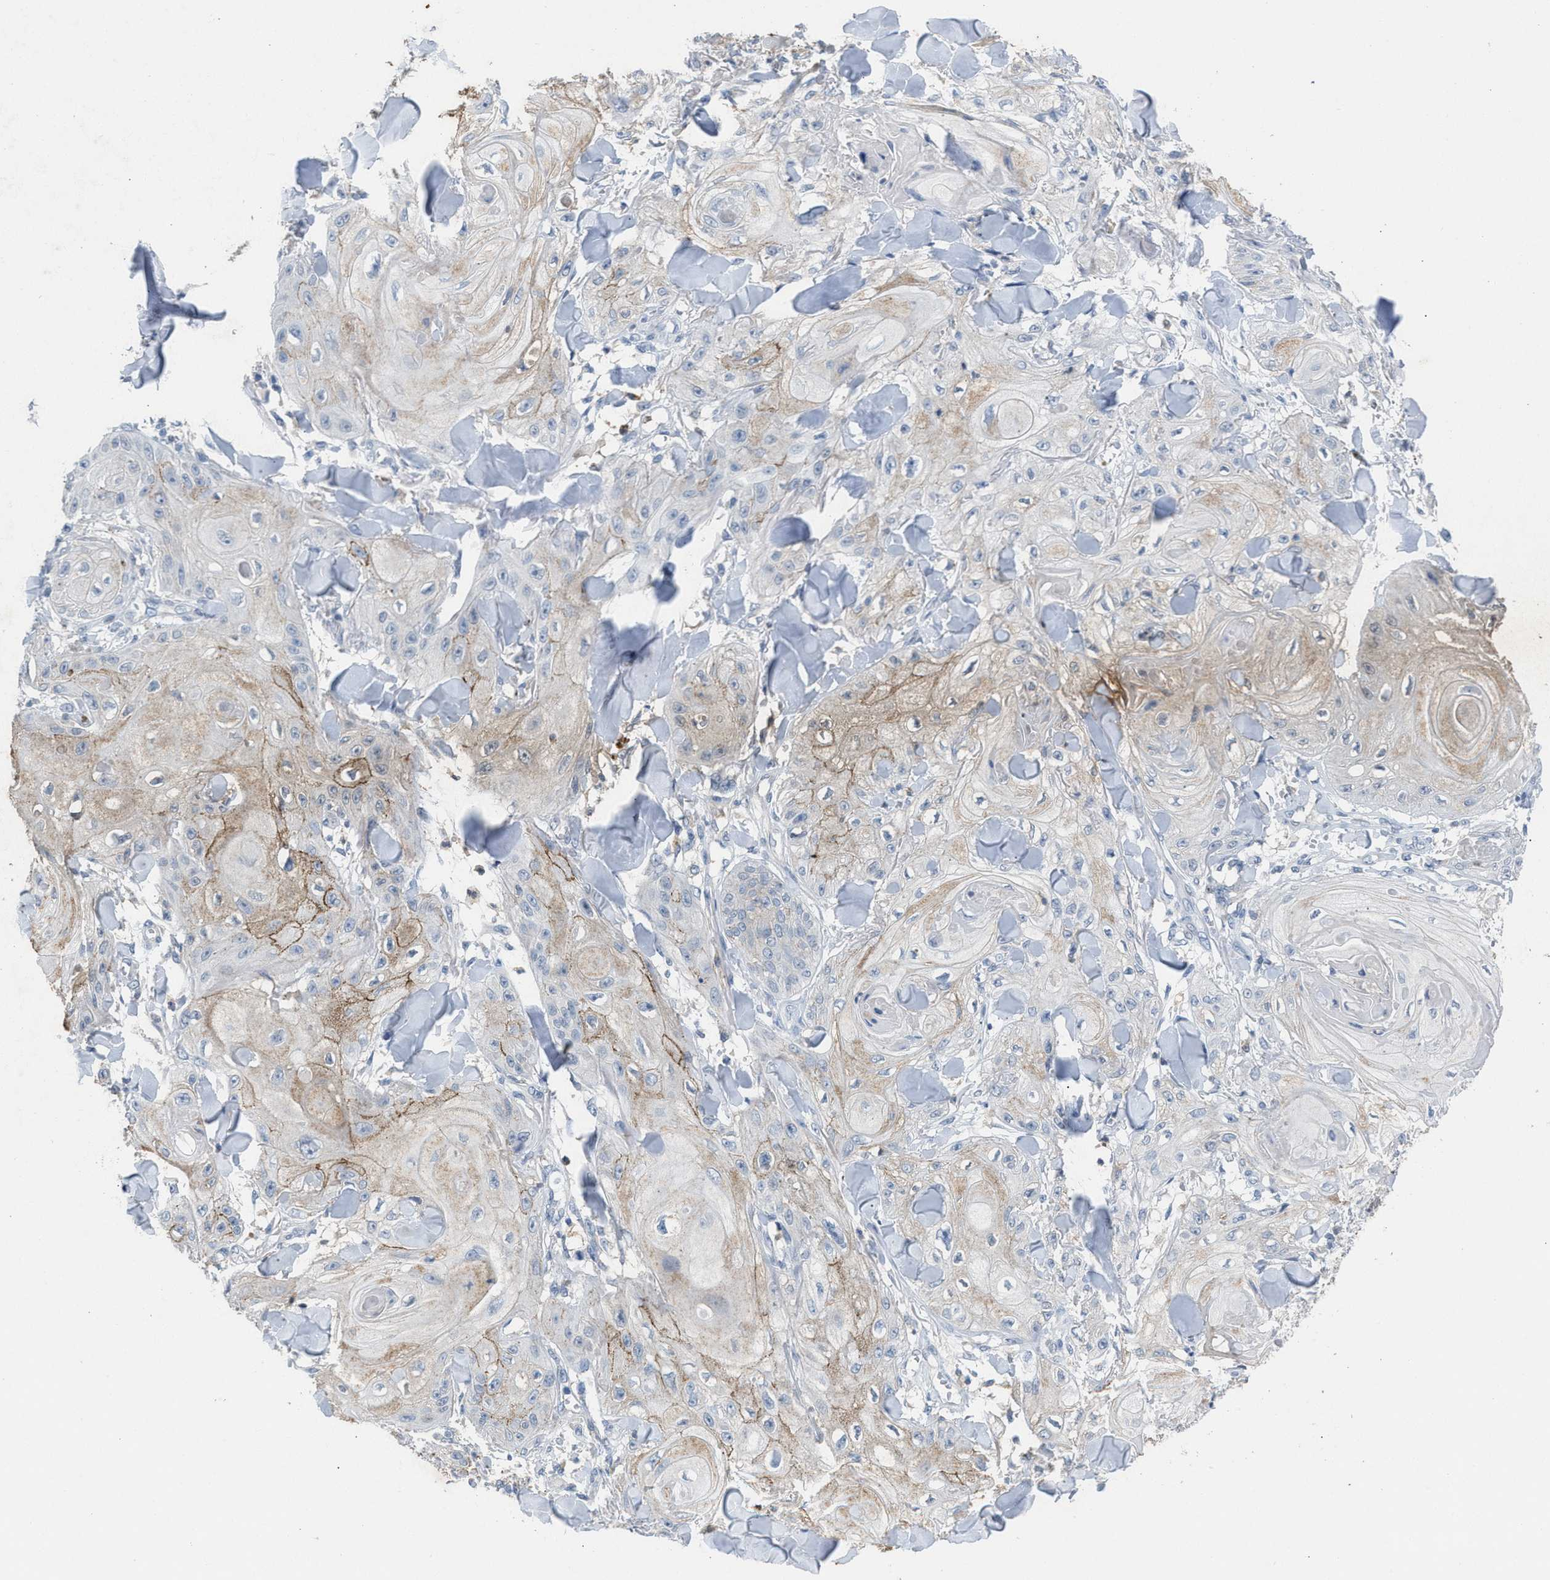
{"staining": {"intensity": "weak", "quantity": "25%-75%", "location": "cytoplasmic/membranous"}, "tissue": "skin cancer", "cell_type": "Tumor cells", "image_type": "cancer", "snomed": [{"axis": "morphology", "description": "Squamous cell carcinoma, NOS"}, {"axis": "topography", "description": "Skin"}], "caption": "A high-resolution image shows immunohistochemistry staining of squamous cell carcinoma (skin), which demonstrates weak cytoplasmic/membranous staining in approximately 25%-75% of tumor cells.", "gene": "SLC5A5", "patient": {"sex": "male", "age": 74}}